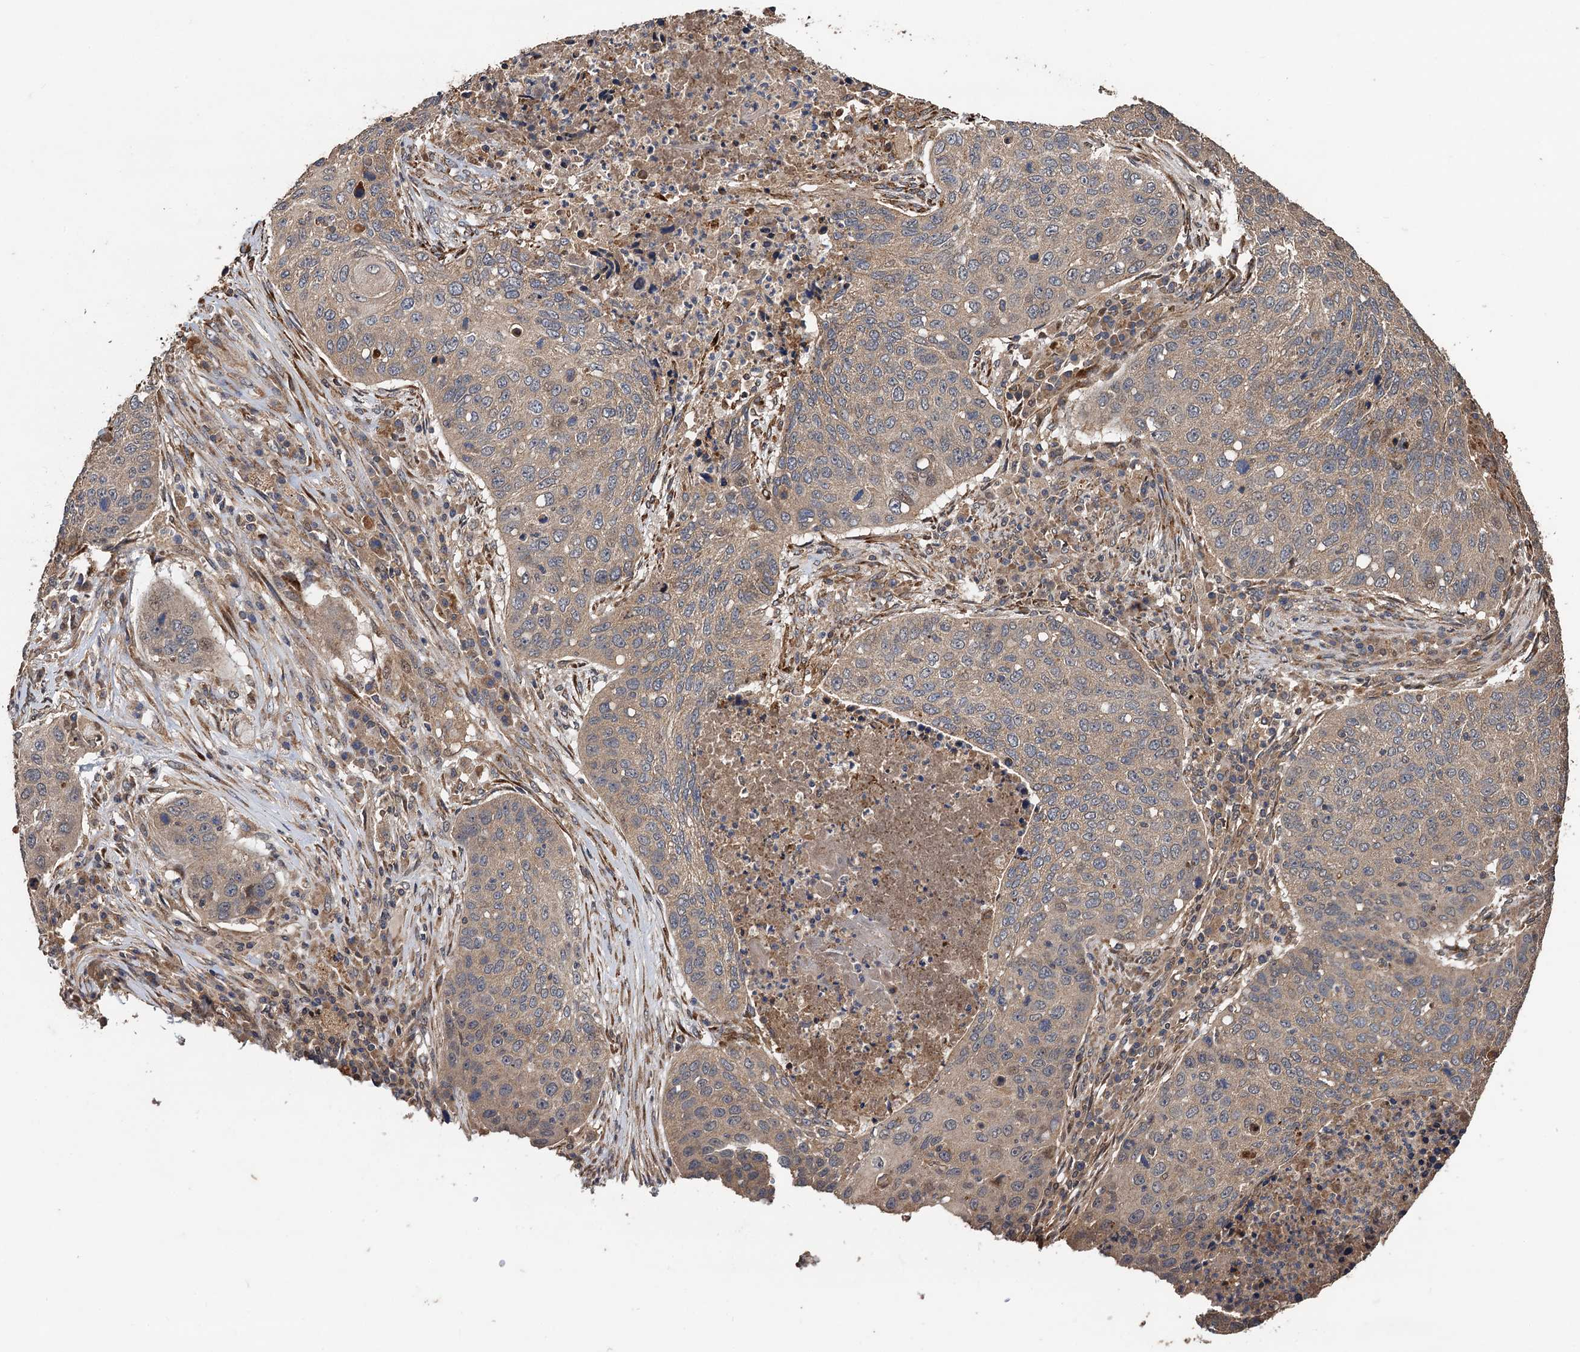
{"staining": {"intensity": "weak", "quantity": ">75%", "location": "cytoplasmic/membranous"}, "tissue": "lung cancer", "cell_type": "Tumor cells", "image_type": "cancer", "snomed": [{"axis": "morphology", "description": "Squamous cell carcinoma, NOS"}, {"axis": "topography", "description": "Lung"}], "caption": "Immunohistochemistry histopathology image of neoplastic tissue: lung cancer stained using immunohistochemistry (IHC) shows low levels of weak protein expression localized specifically in the cytoplasmic/membranous of tumor cells, appearing as a cytoplasmic/membranous brown color.", "gene": "TMEM39B", "patient": {"sex": "female", "age": 63}}